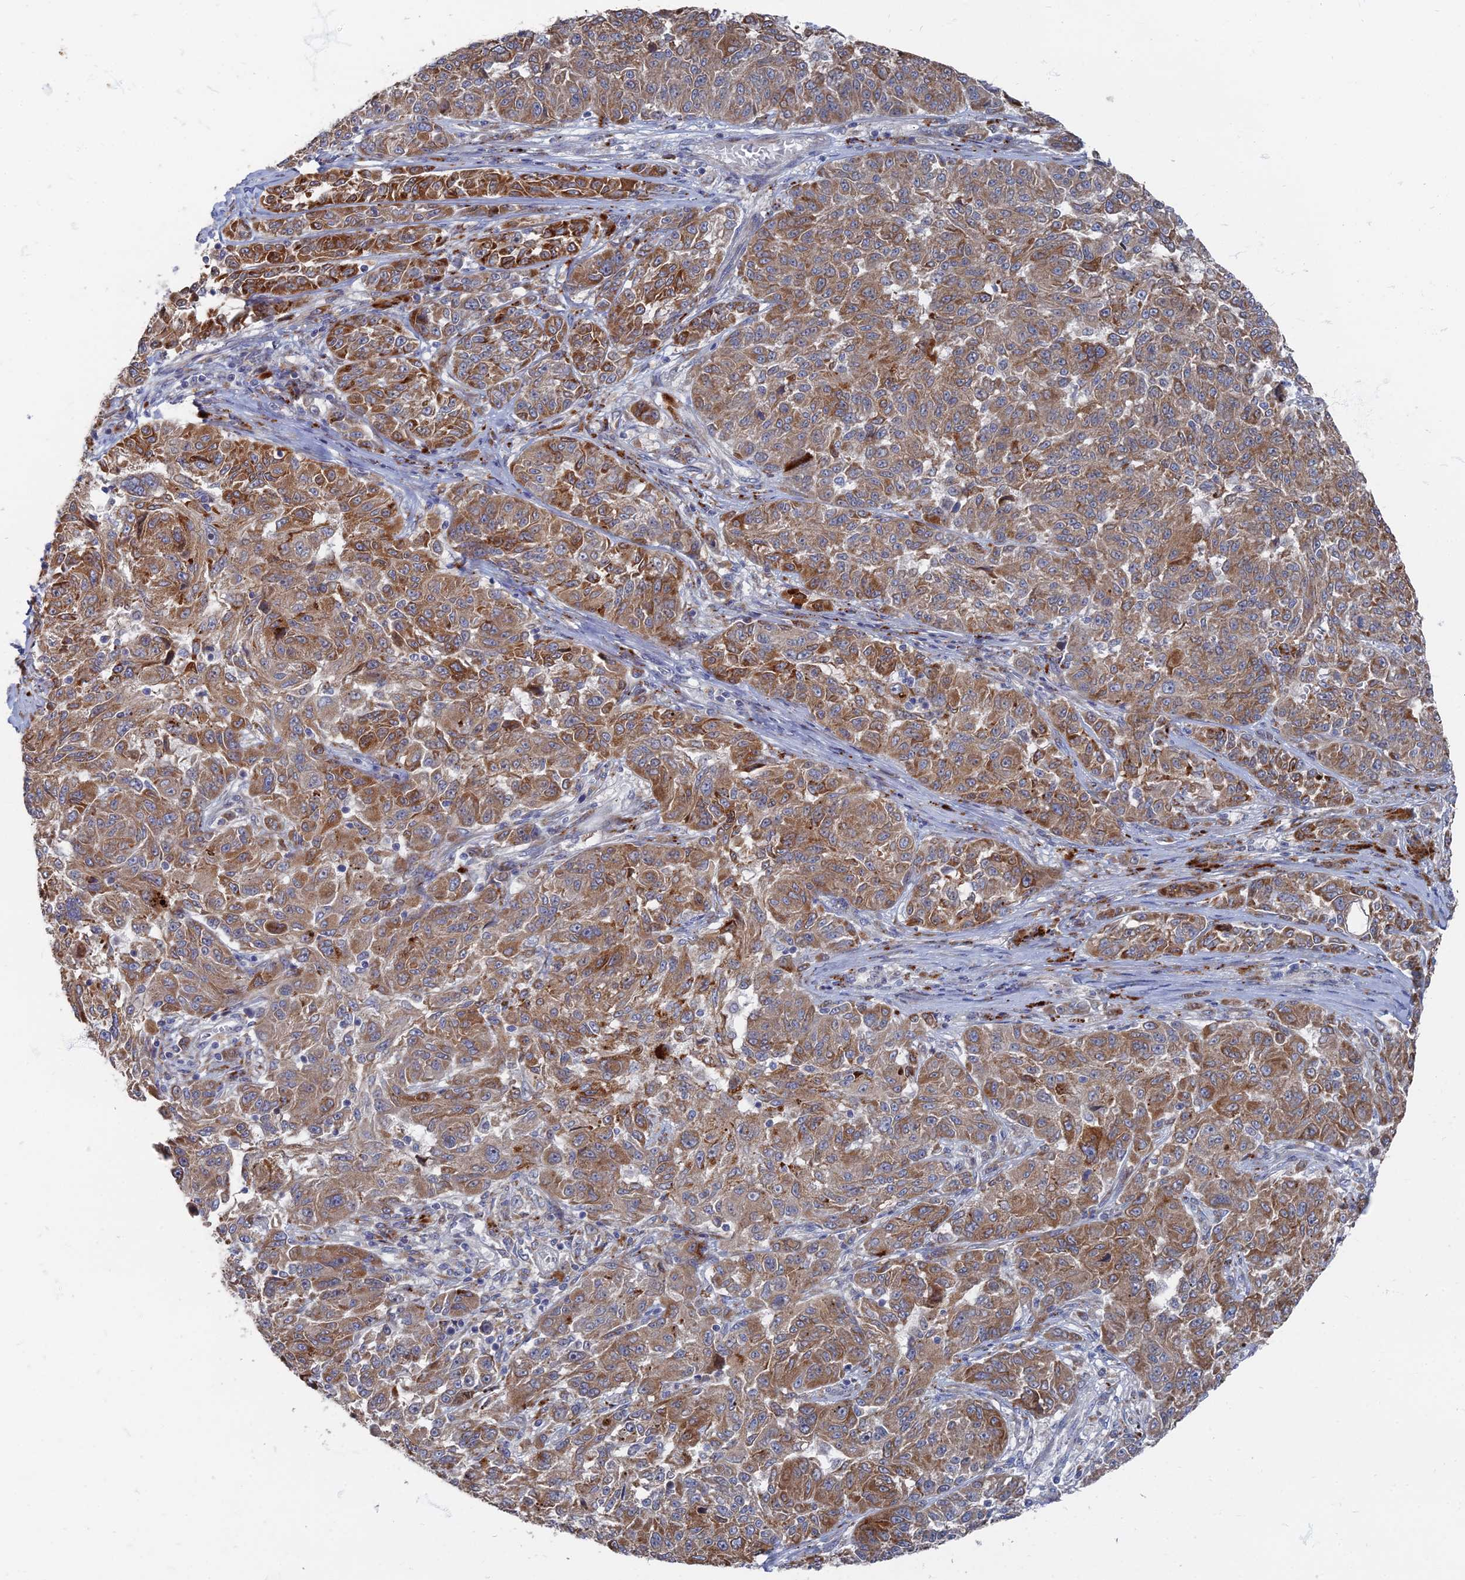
{"staining": {"intensity": "moderate", "quantity": ">75%", "location": "cytoplasmic/membranous"}, "tissue": "melanoma", "cell_type": "Tumor cells", "image_type": "cancer", "snomed": [{"axis": "morphology", "description": "Malignant melanoma, NOS"}, {"axis": "topography", "description": "Skin"}], "caption": "Malignant melanoma stained with immunohistochemistry displays moderate cytoplasmic/membranous expression in about >75% of tumor cells.", "gene": "TMEM128", "patient": {"sex": "male", "age": 53}}